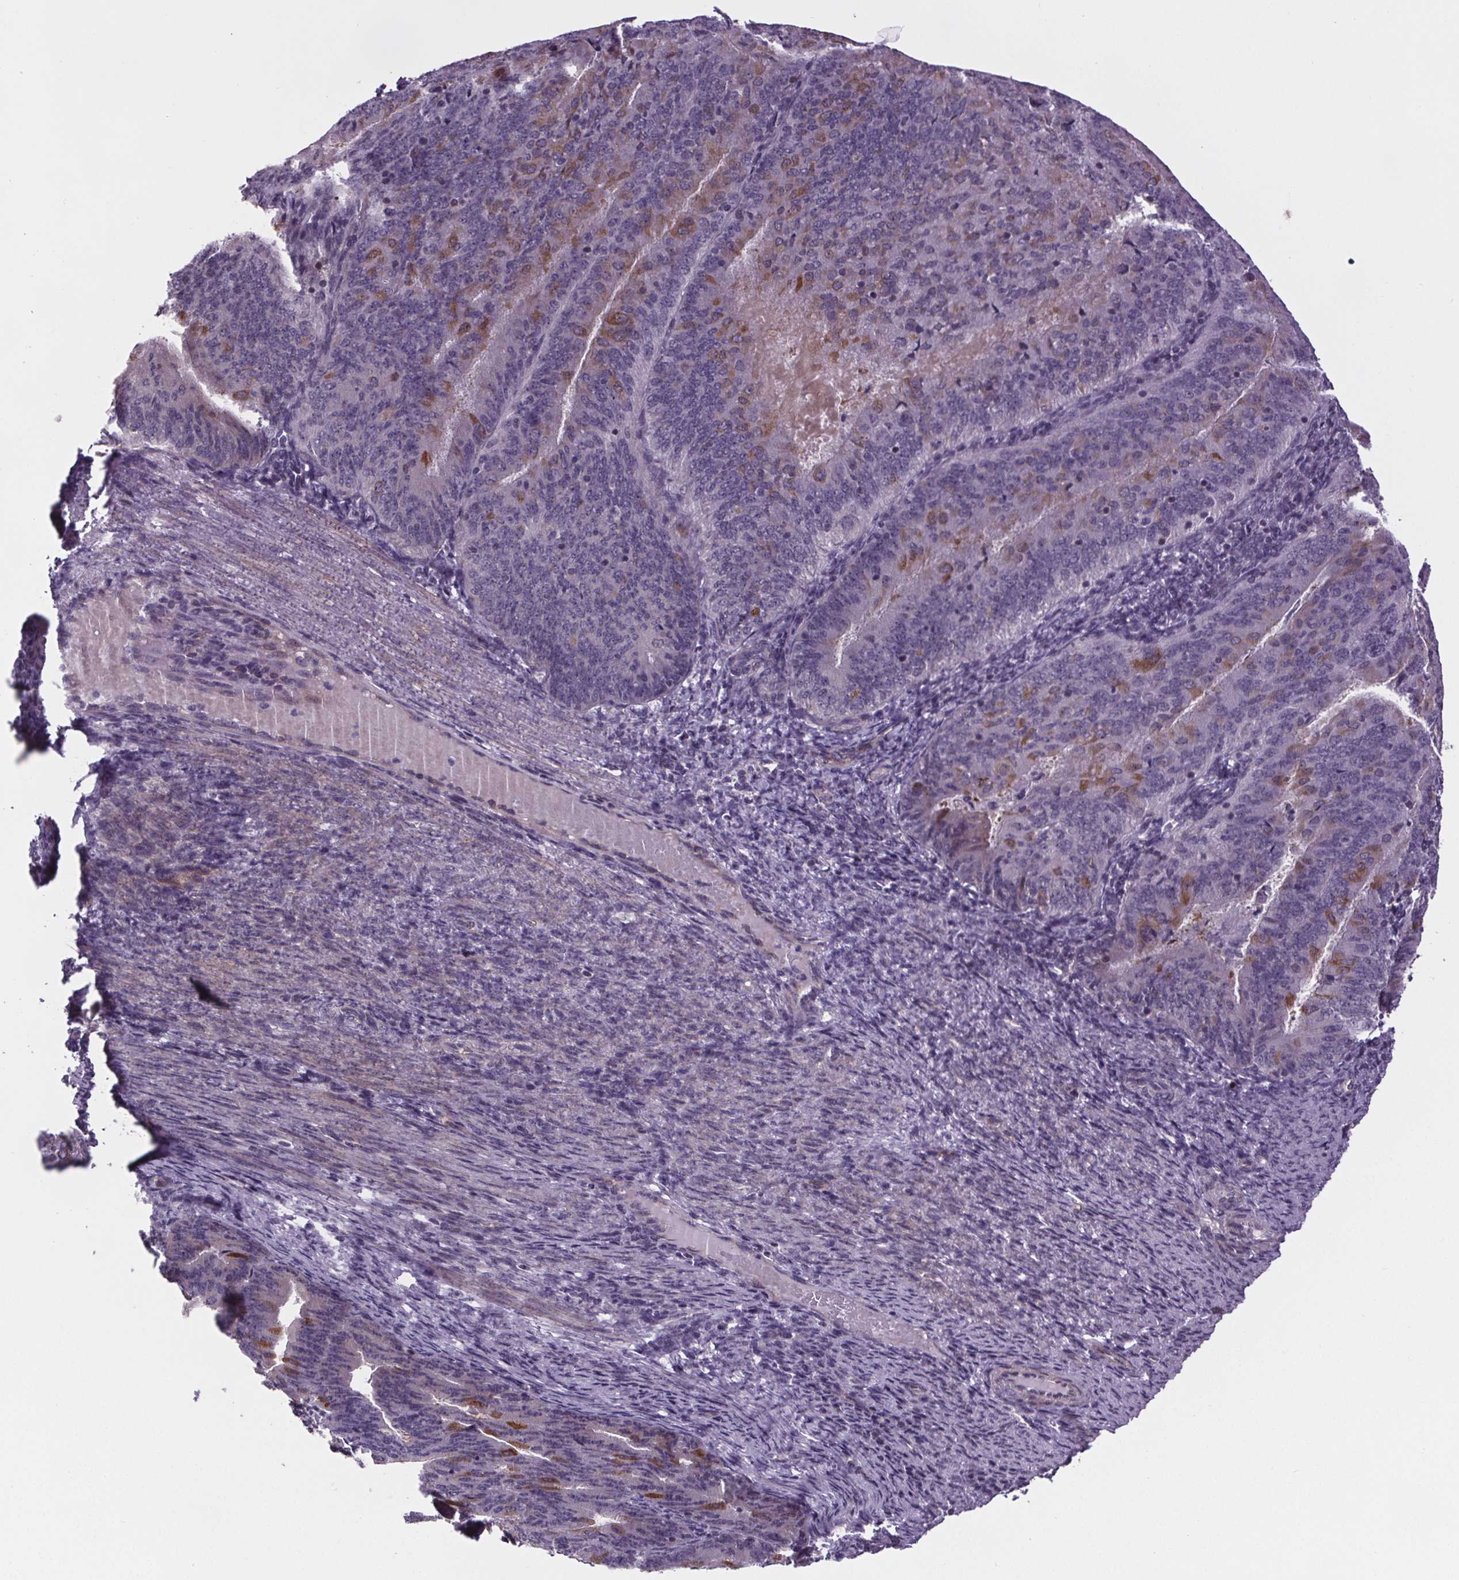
{"staining": {"intensity": "moderate", "quantity": "<25%", "location": "cytoplasmic/membranous"}, "tissue": "endometrial cancer", "cell_type": "Tumor cells", "image_type": "cancer", "snomed": [{"axis": "morphology", "description": "Adenocarcinoma, NOS"}, {"axis": "topography", "description": "Endometrium"}], "caption": "Immunohistochemistry image of endometrial adenocarcinoma stained for a protein (brown), which shows low levels of moderate cytoplasmic/membranous expression in about <25% of tumor cells.", "gene": "TTC12", "patient": {"sex": "female", "age": 57}}